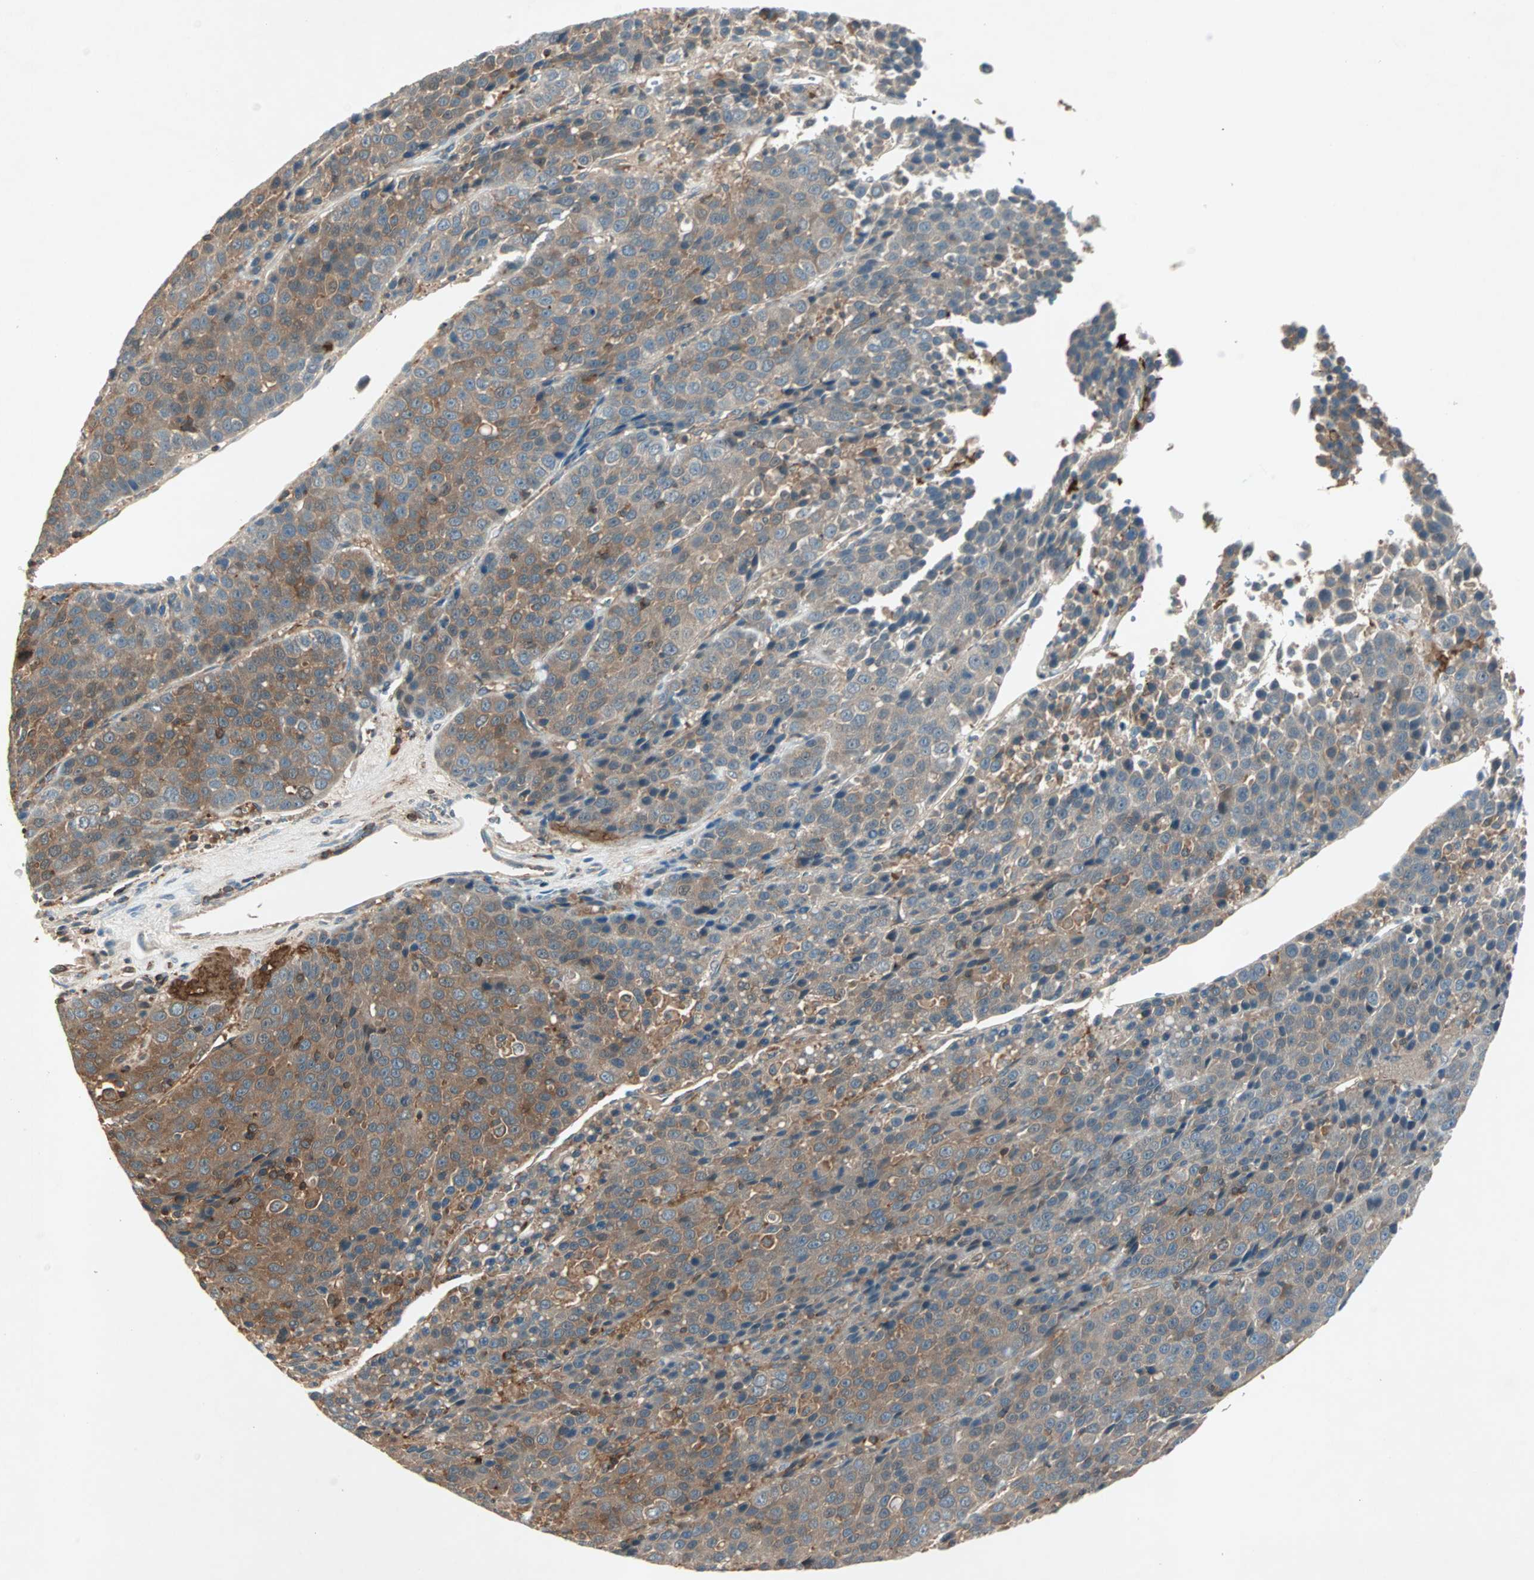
{"staining": {"intensity": "strong", "quantity": ">75%", "location": "cytoplasmic/membranous"}, "tissue": "liver cancer", "cell_type": "Tumor cells", "image_type": "cancer", "snomed": [{"axis": "morphology", "description": "Carcinoma, Hepatocellular, NOS"}, {"axis": "topography", "description": "Liver"}], "caption": "Immunohistochemistry (IHC) (DAB (3,3'-diaminobenzidine)) staining of human liver hepatocellular carcinoma exhibits strong cytoplasmic/membranous protein staining in about >75% of tumor cells.", "gene": "TEC", "patient": {"sex": "female", "age": 53}}